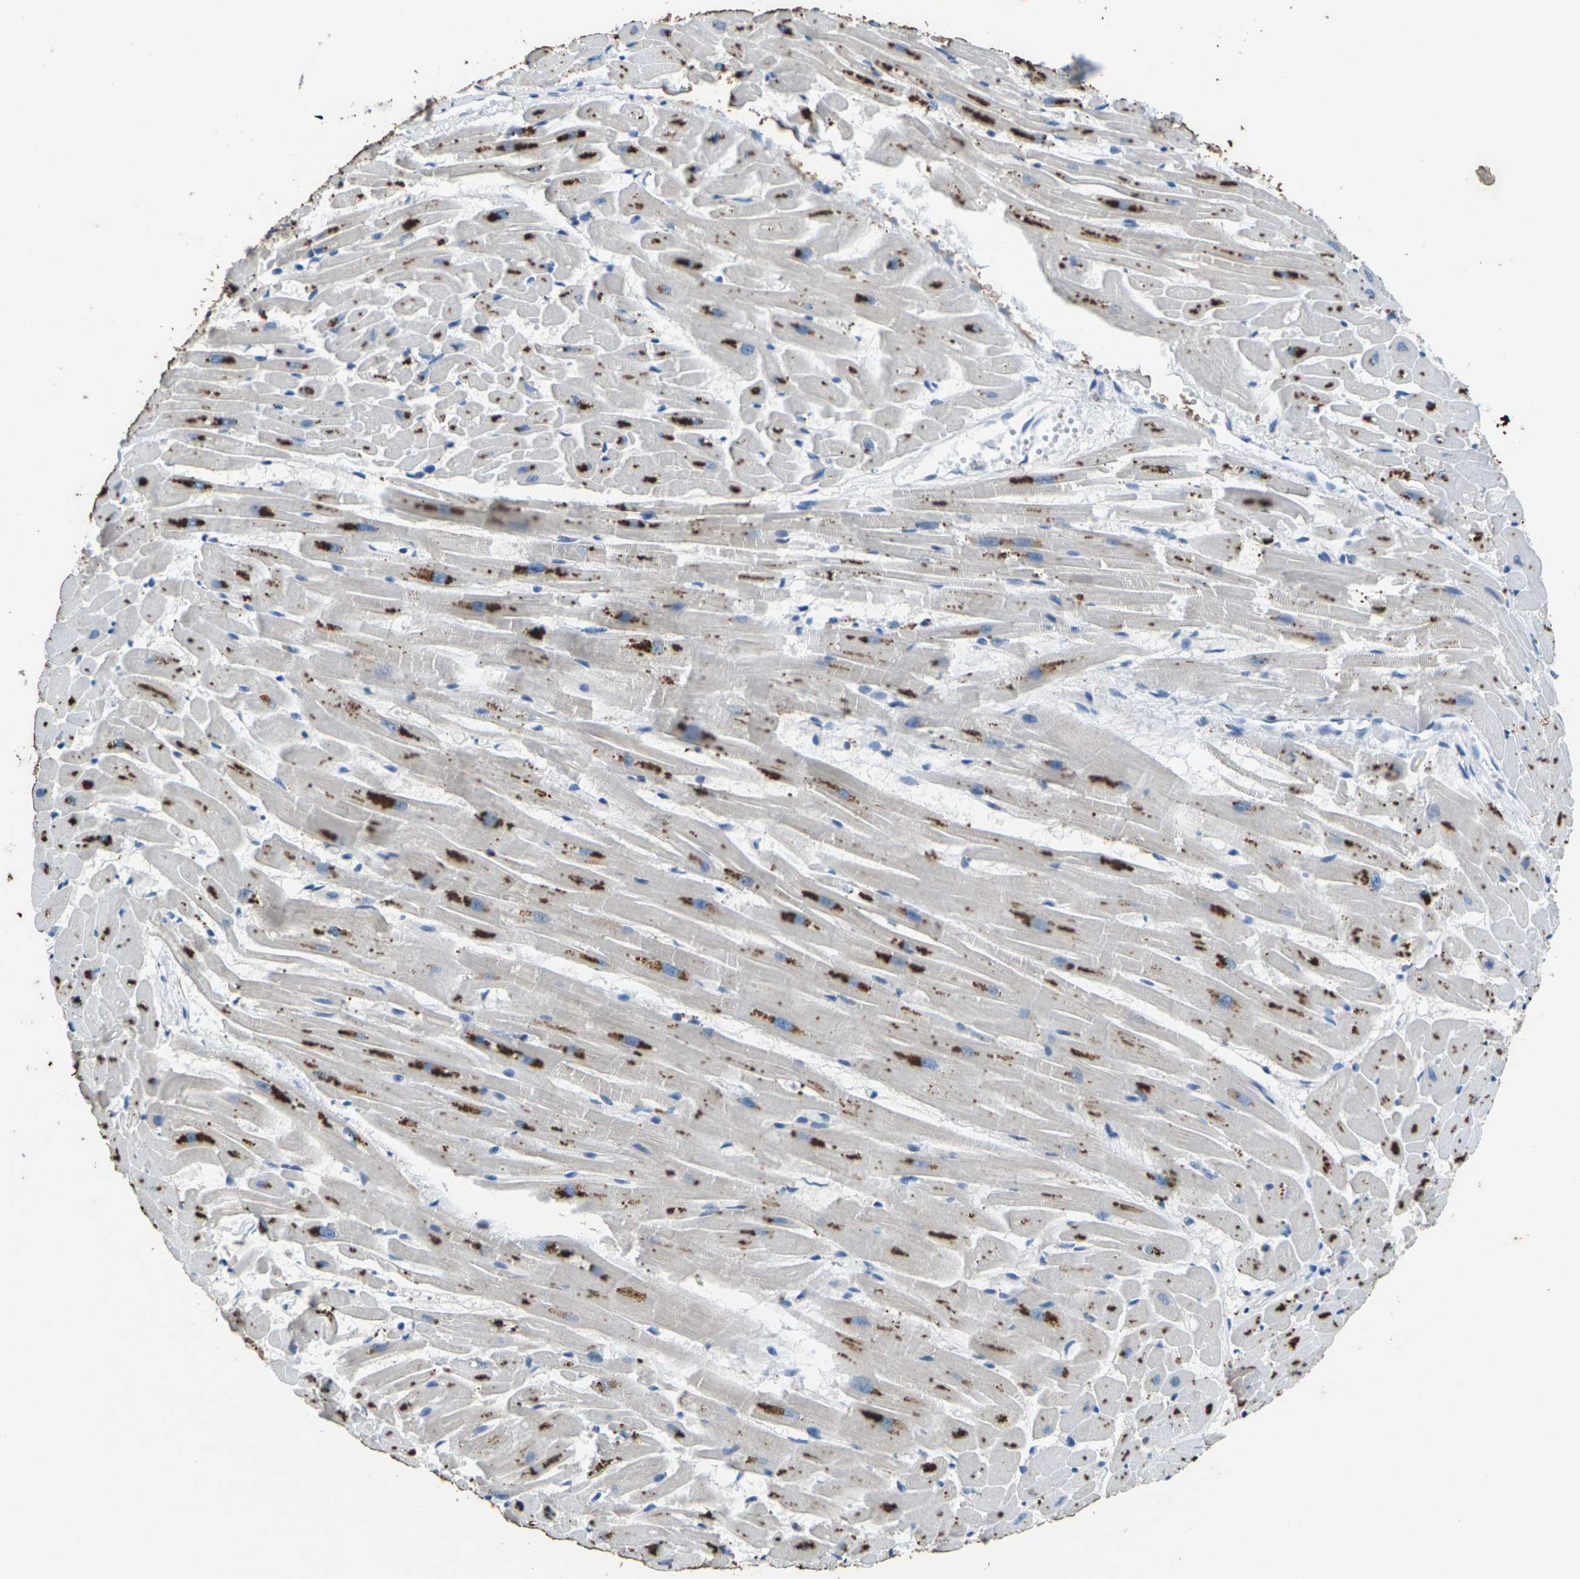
{"staining": {"intensity": "strong", "quantity": ">75%", "location": "cytoplasmic/membranous"}, "tissue": "heart muscle", "cell_type": "Cardiomyocytes", "image_type": "normal", "snomed": [{"axis": "morphology", "description": "Normal tissue, NOS"}, {"axis": "topography", "description": "Heart"}], "caption": "A brown stain labels strong cytoplasmic/membranous expression of a protein in cardiomyocytes of benign heart muscle. The staining was performed using DAB to visualize the protein expression in brown, while the nuclei were stained in blue with hematoxylin (Magnification: 20x).", "gene": "SIGLEC14", "patient": {"sex": "female", "age": 19}}